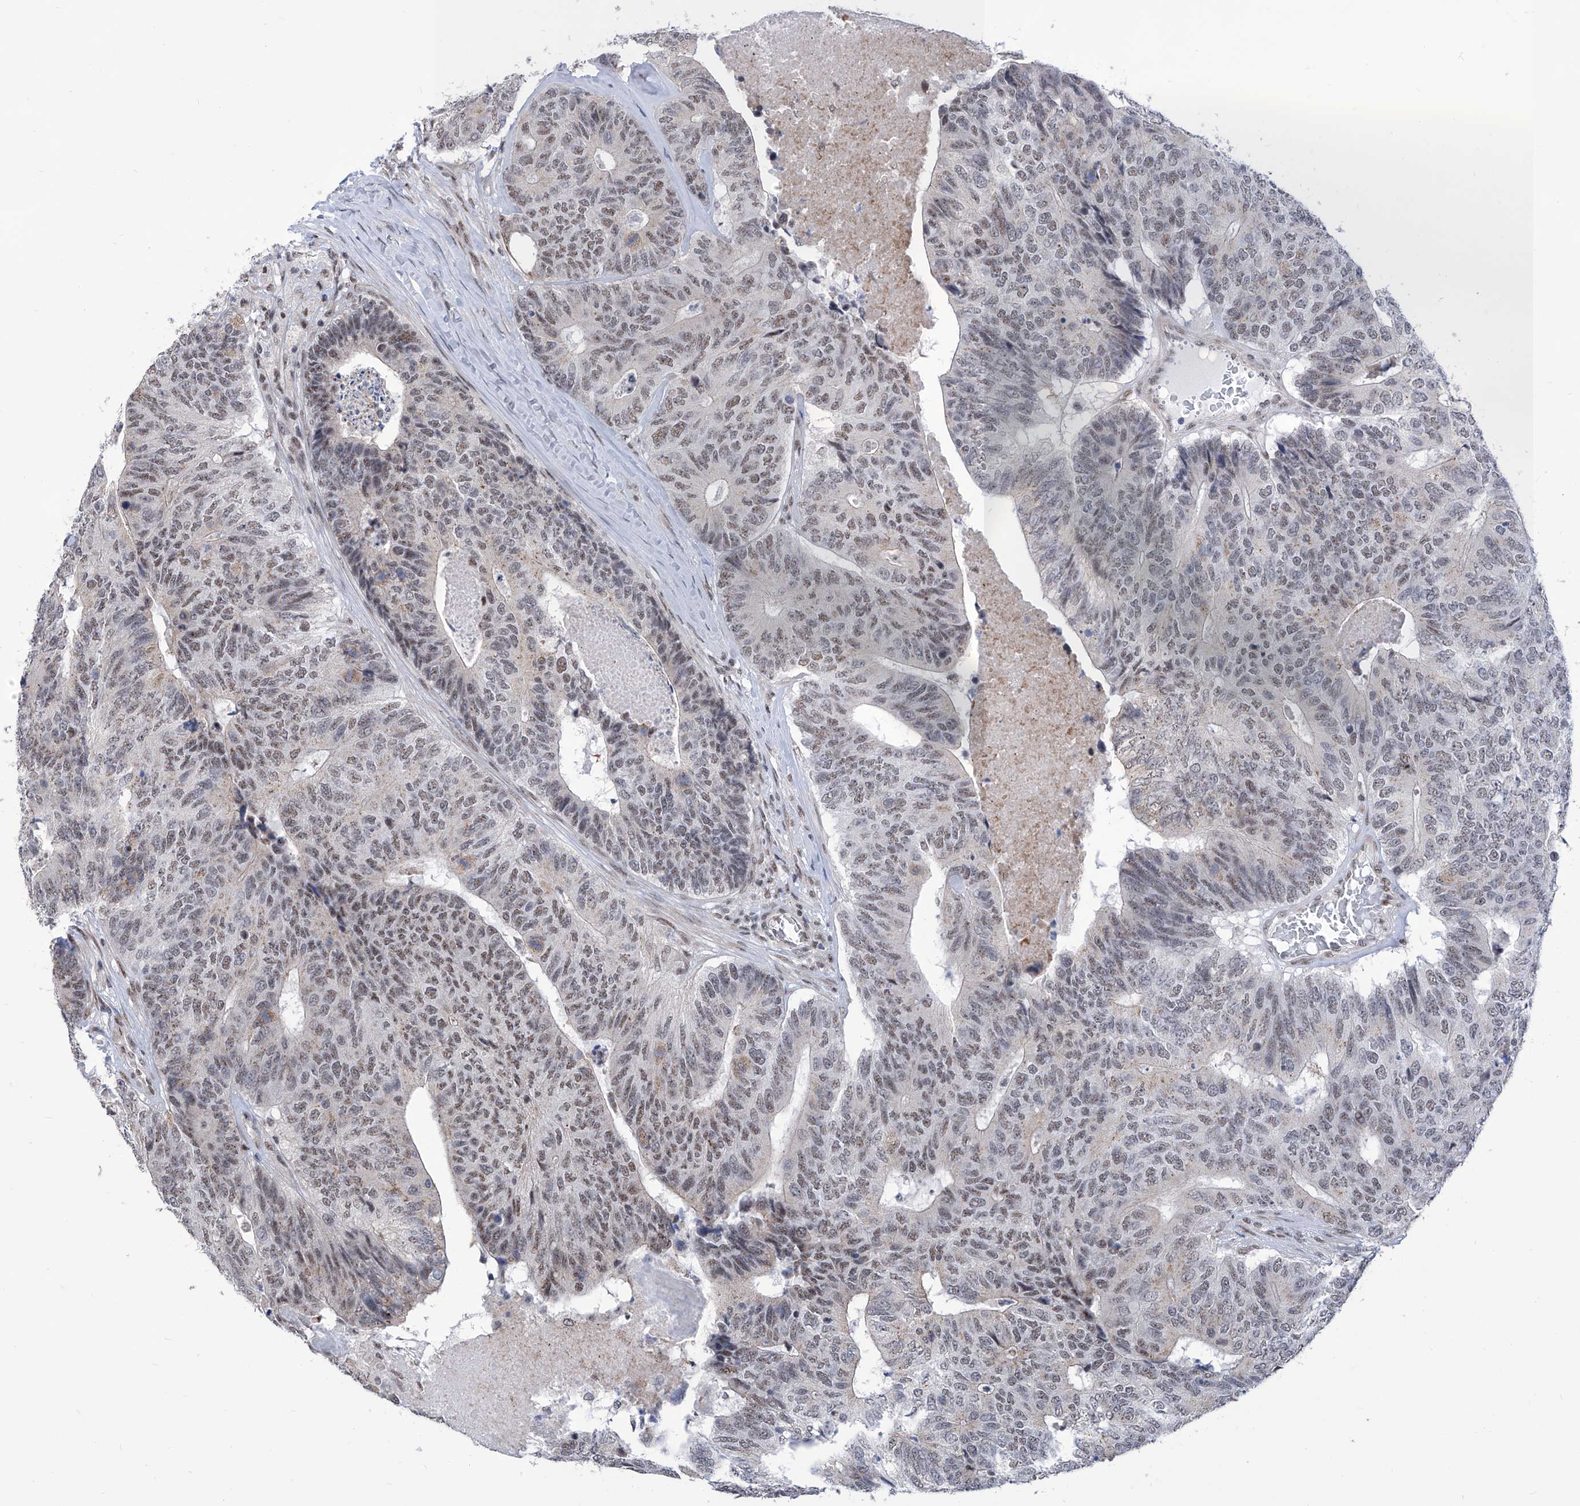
{"staining": {"intensity": "weak", "quantity": ">75%", "location": "nuclear"}, "tissue": "colorectal cancer", "cell_type": "Tumor cells", "image_type": "cancer", "snomed": [{"axis": "morphology", "description": "Adenocarcinoma, NOS"}, {"axis": "topography", "description": "Colon"}], "caption": "This photomicrograph exhibits IHC staining of adenocarcinoma (colorectal), with low weak nuclear expression in approximately >75% of tumor cells.", "gene": "SART1", "patient": {"sex": "female", "age": 67}}